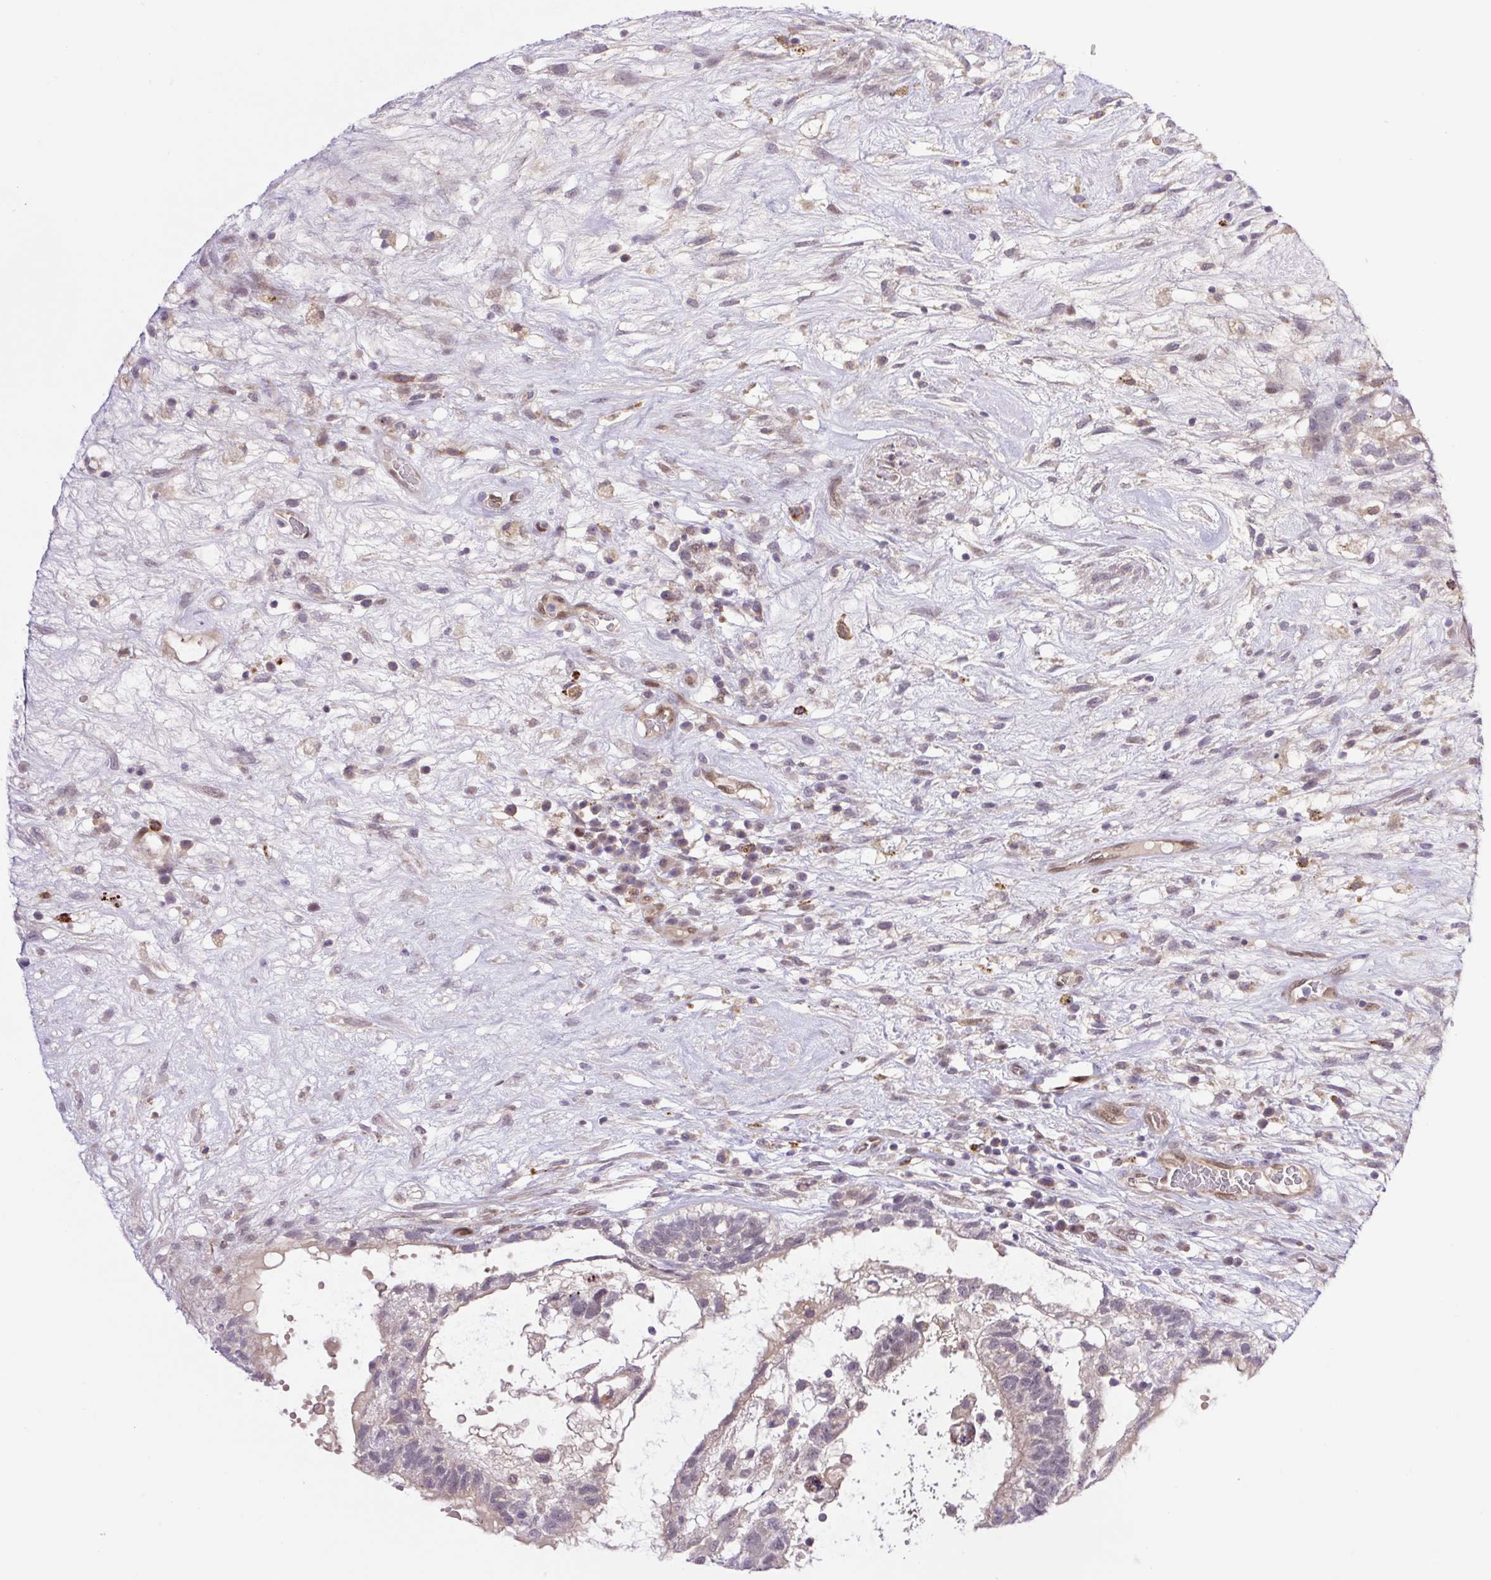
{"staining": {"intensity": "negative", "quantity": "none", "location": "none"}, "tissue": "testis cancer", "cell_type": "Tumor cells", "image_type": "cancer", "snomed": [{"axis": "morphology", "description": "Normal tissue, NOS"}, {"axis": "morphology", "description": "Carcinoma, Embryonal, NOS"}, {"axis": "topography", "description": "Testis"}], "caption": "Immunohistochemistry photomicrograph of neoplastic tissue: human testis cancer stained with DAB (3,3'-diaminobenzidine) displays no significant protein positivity in tumor cells. Brightfield microscopy of IHC stained with DAB (brown) and hematoxylin (blue), captured at high magnification.", "gene": "ERG", "patient": {"sex": "male", "age": 32}}